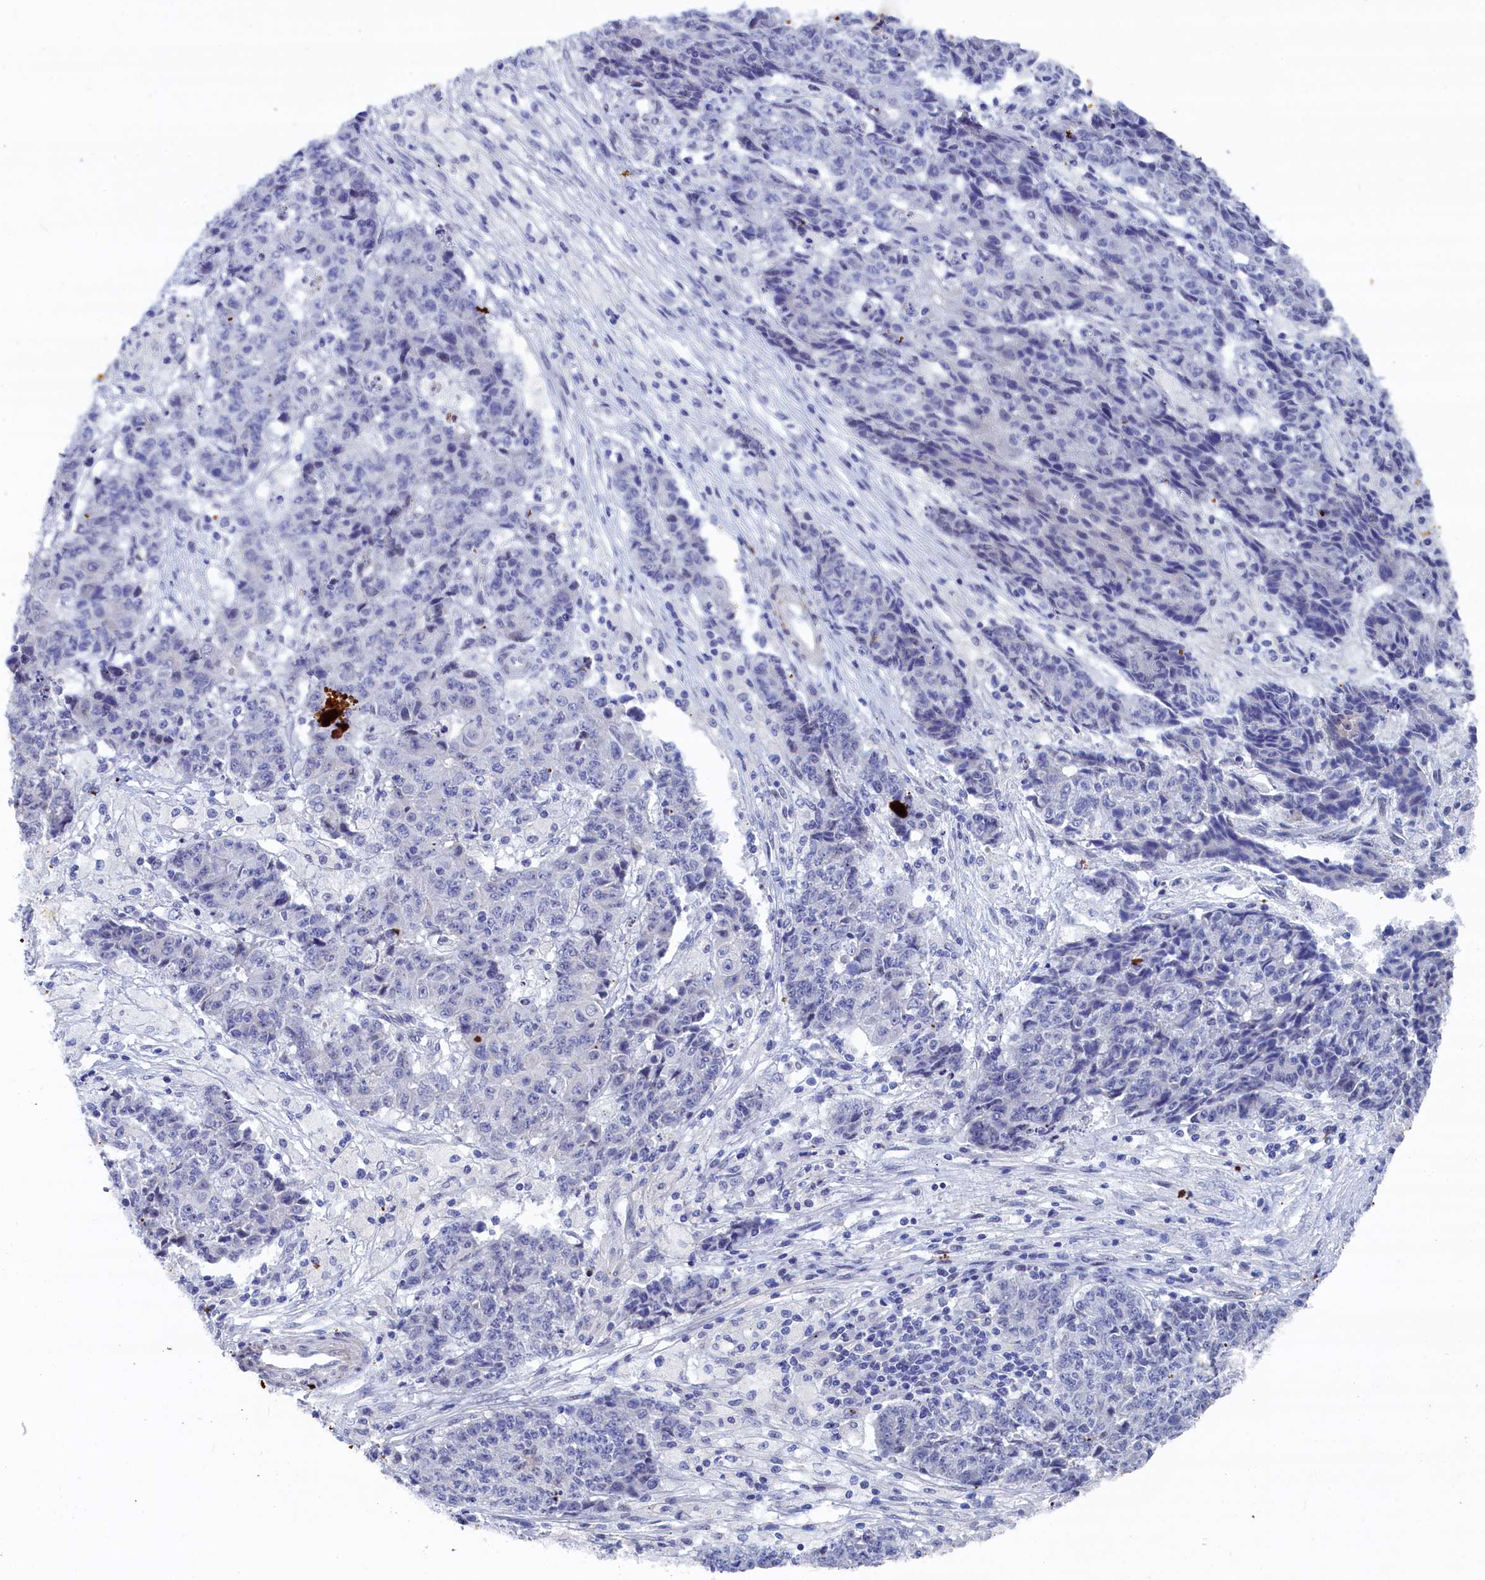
{"staining": {"intensity": "negative", "quantity": "none", "location": "none"}, "tissue": "ovarian cancer", "cell_type": "Tumor cells", "image_type": "cancer", "snomed": [{"axis": "morphology", "description": "Carcinoma, endometroid"}, {"axis": "topography", "description": "Ovary"}], "caption": "High power microscopy photomicrograph of an immunohistochemistry histopathology image of endometroid carcinoma (ovarian), revealing no significant staining in tumor cells.", "gene": "WDR83", "patient": {"sex": "female", "age": 42}}